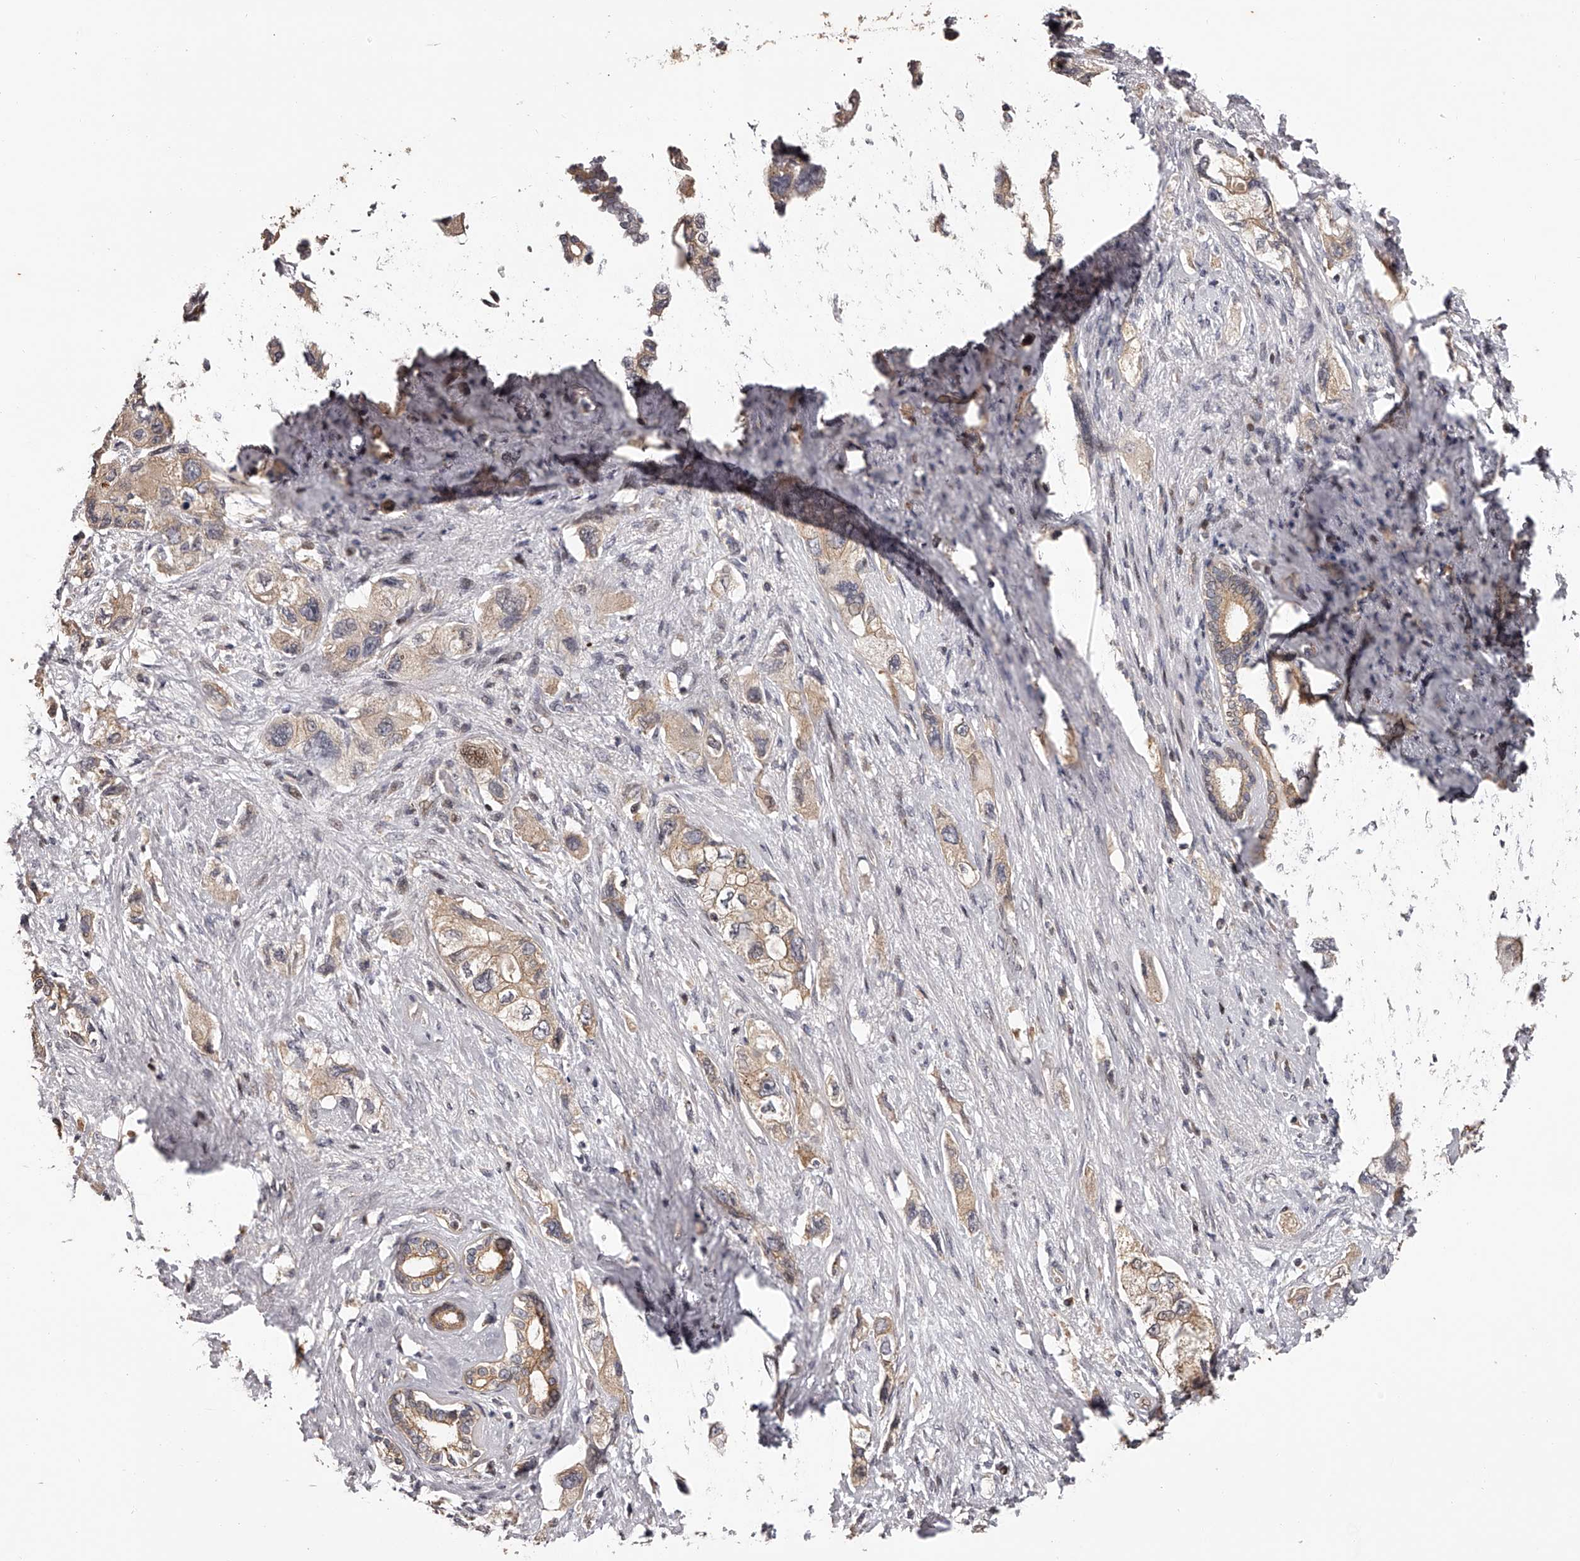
{"staining": {"intensity": "weak", "quantity": ">75%", "location": "cytoplasmic/membranous,nuclear"}, "tissue": "pancreatic cancer", "cell_type": "Tumor cells", "image_type": "cancer", "snomed": [{"axis": "morphology", "description": "Adenocarcinoma, NOS"}, {"axis": "topography", "description": "Pancreas"}], "caption": "Pancreatic cancer tissue reveals weak cytoplasmic/membranous and nuclear staining in about >75% of tumor cells, visualized by immunohistochemistry.", "gene": "PFDN2", "patient": {"sex": "female", "age": 73}}